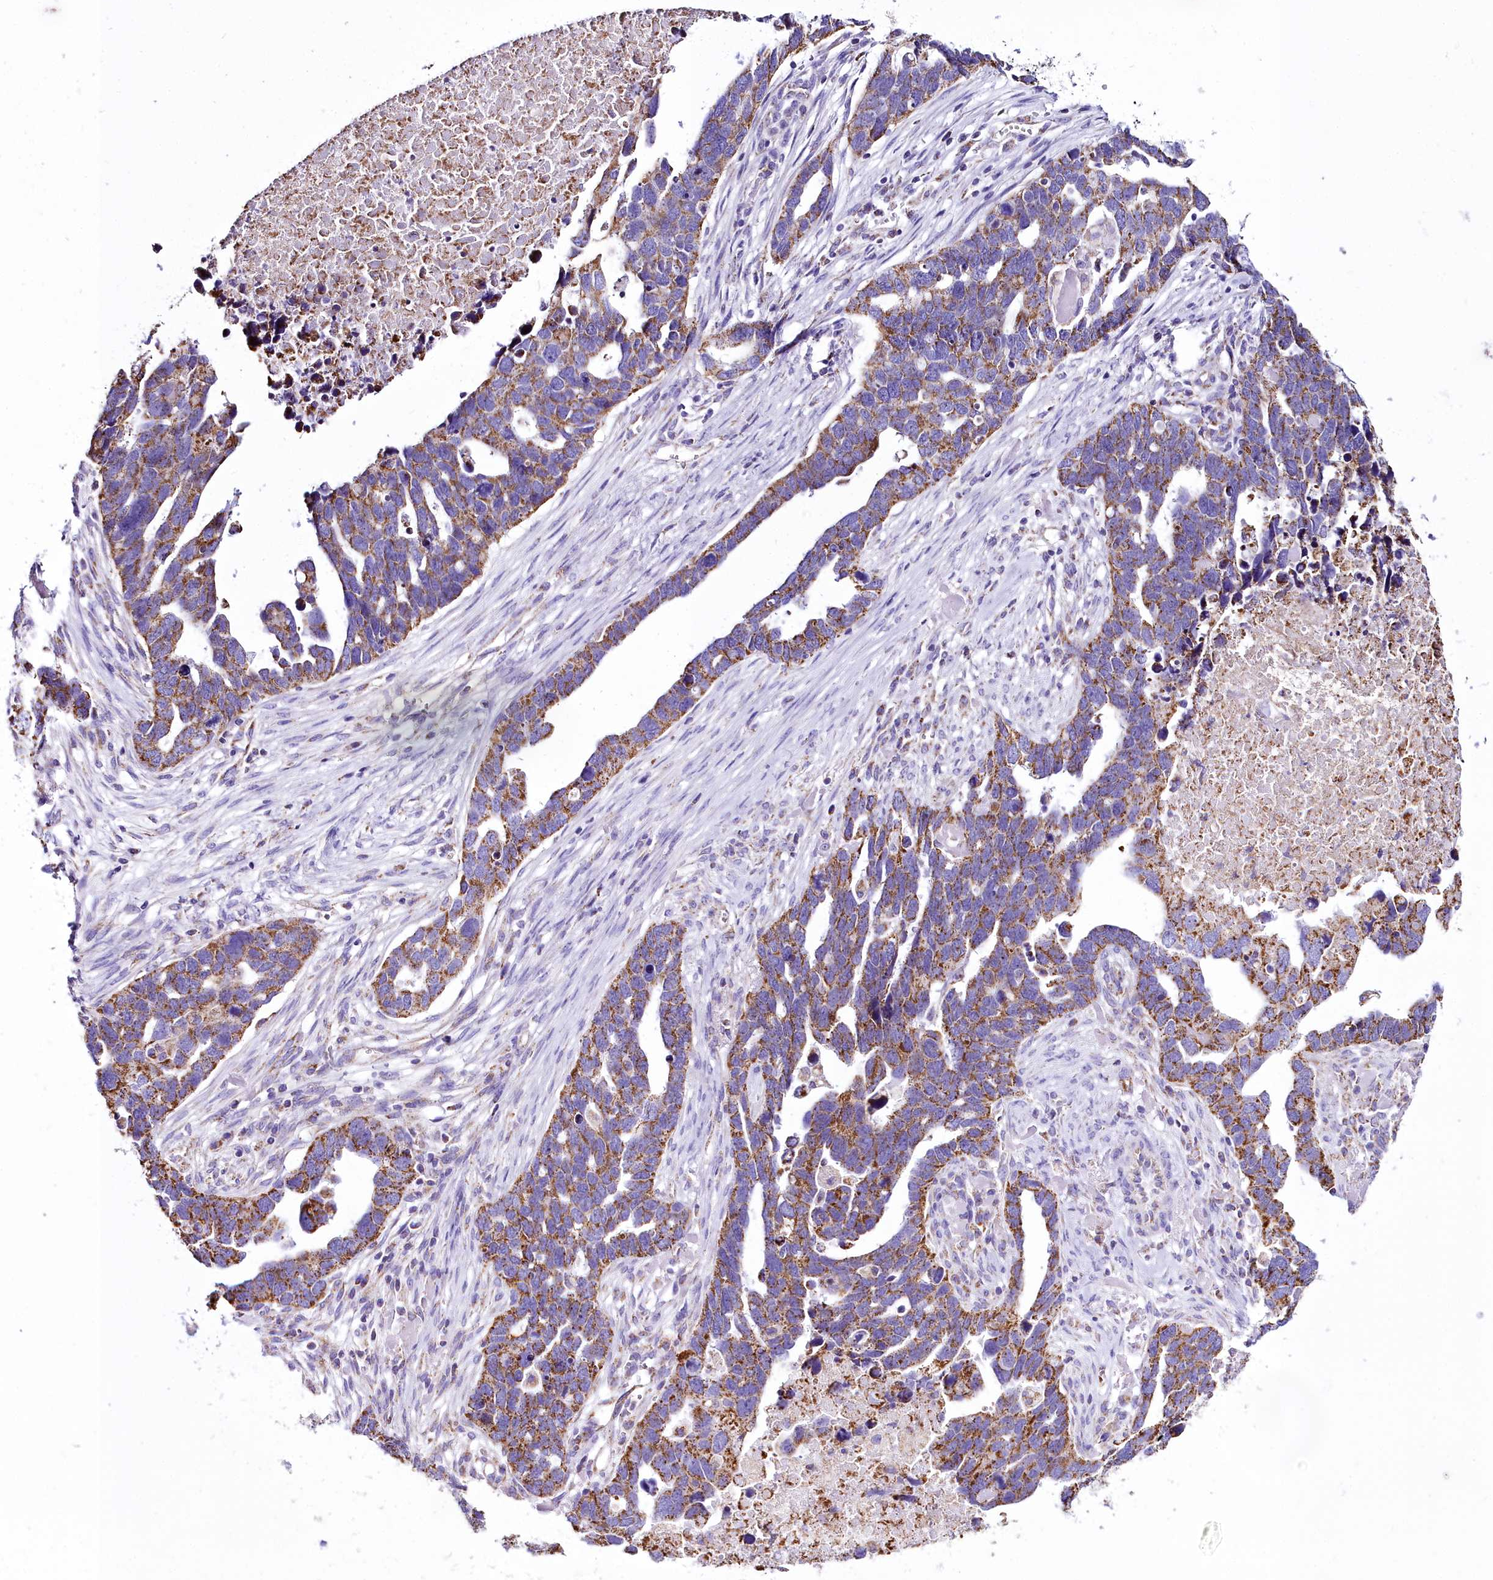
{"staining": {"intensity": "moderate", "quantity": ">75%", "location": "cytoplasmic/membranous"}, "tissue": "ovarian cancer", "cell_type": "Tumor cells", "image_type": "cancer", "snomed": [{"axis": "morphology", "description": "Cystadenocarcinoma, serous, NOS"}, {"axis": "topography", "description": "Ovary"}], "caption": "Ovarian cancer (serous cystadenocarcinoma) was stained to show a protein in brown. There is medium levels of moderate cytoplasmic/membranous expression in about >75% of tumor cells. (DAB IHC, brown staining for protein, blue staining for nuclei).", "gene": "WDFY3", "patient": {"sex": "female", "age": 54}}